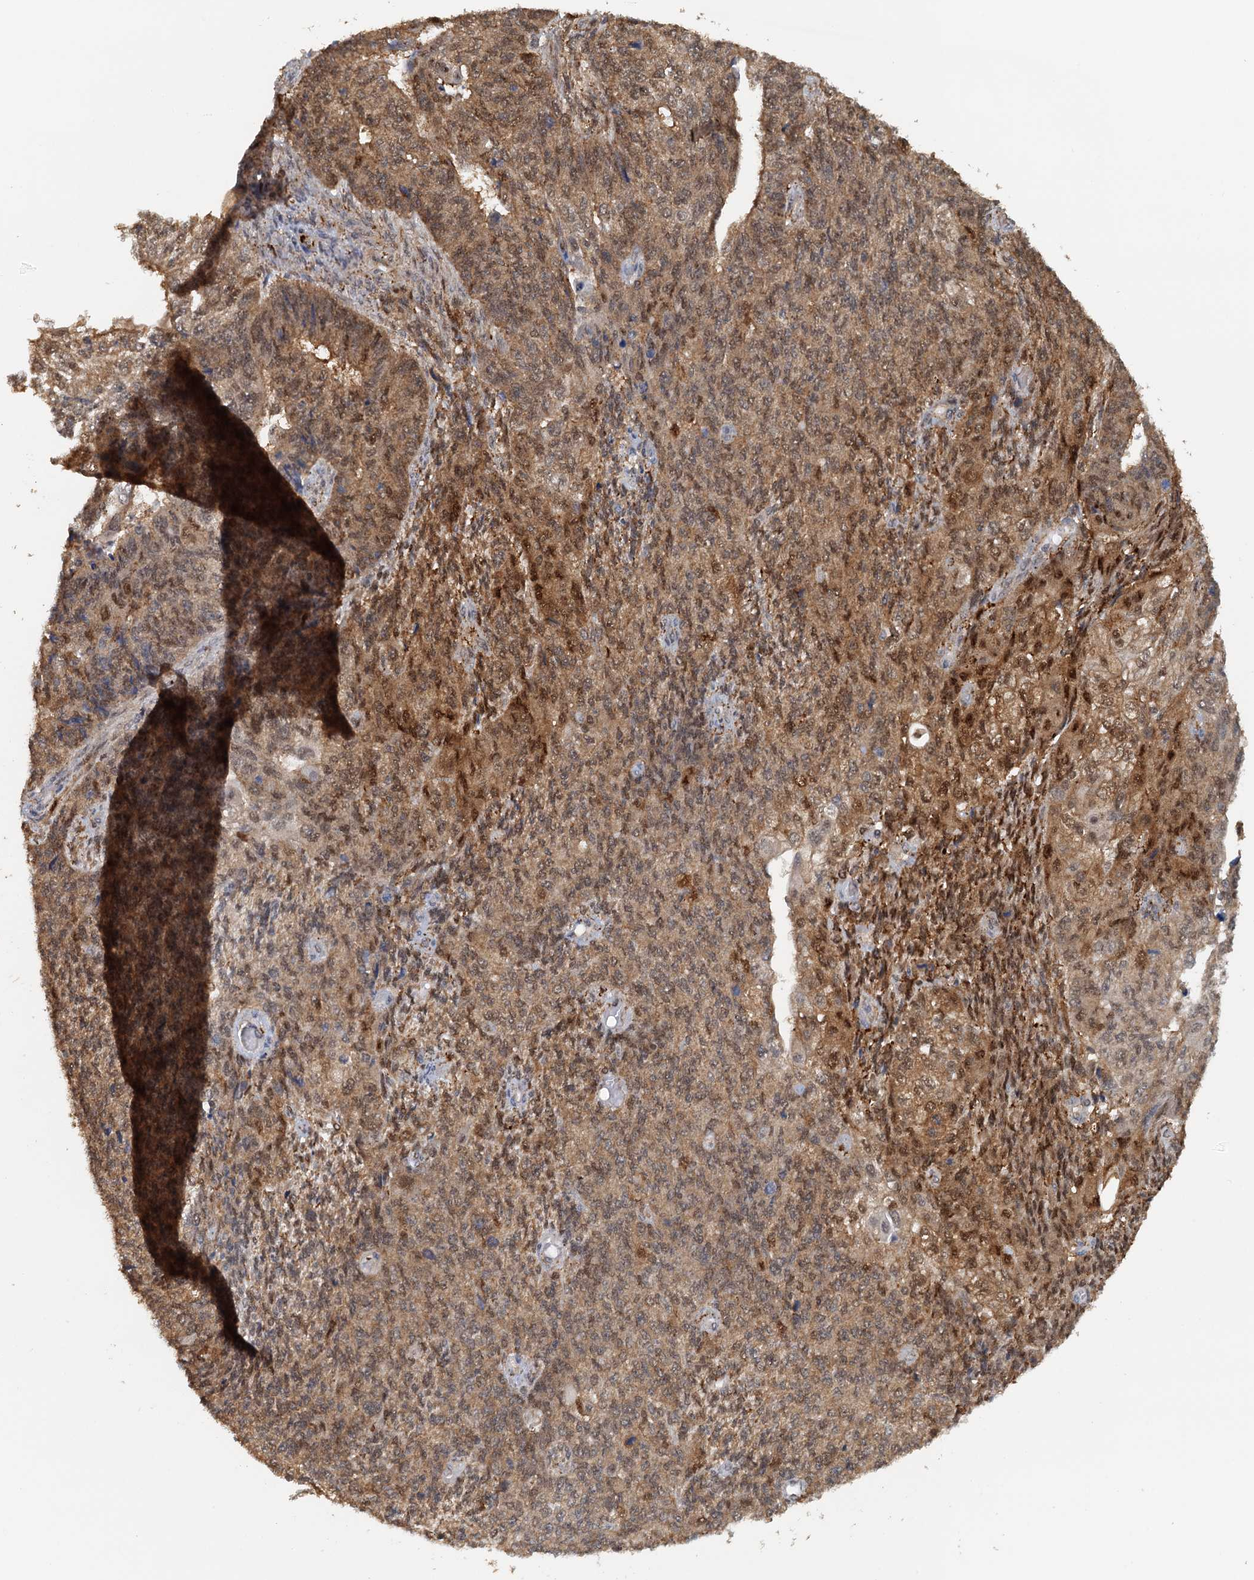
{"staining": {"intensity": "moderate", "quantity": ">75%", "location": "cytoplasmic/membranous,nuclear"}, "tissue": "endometrial cancer", "cell_type": "Tumor cells", "image_type": "cancer", "snomed": [{"axis": "morphology", "description": "Adenocarcinoma, NOS"}, {"axis": "topography", "description": "Endometrium"}], "caption": "IHC of endometrial cancer (adenocarcinoma) exhibits medium levels of moderate cytoplasmic/membranous and nuclear positivity in about >75% of tumor cells. (DAB (3,3'-diaminobenzidine) = brown stain, brightfield microscopy at high magnification).", "gene": "UBL7", "patient": {"sex": "female", "age": 32}}